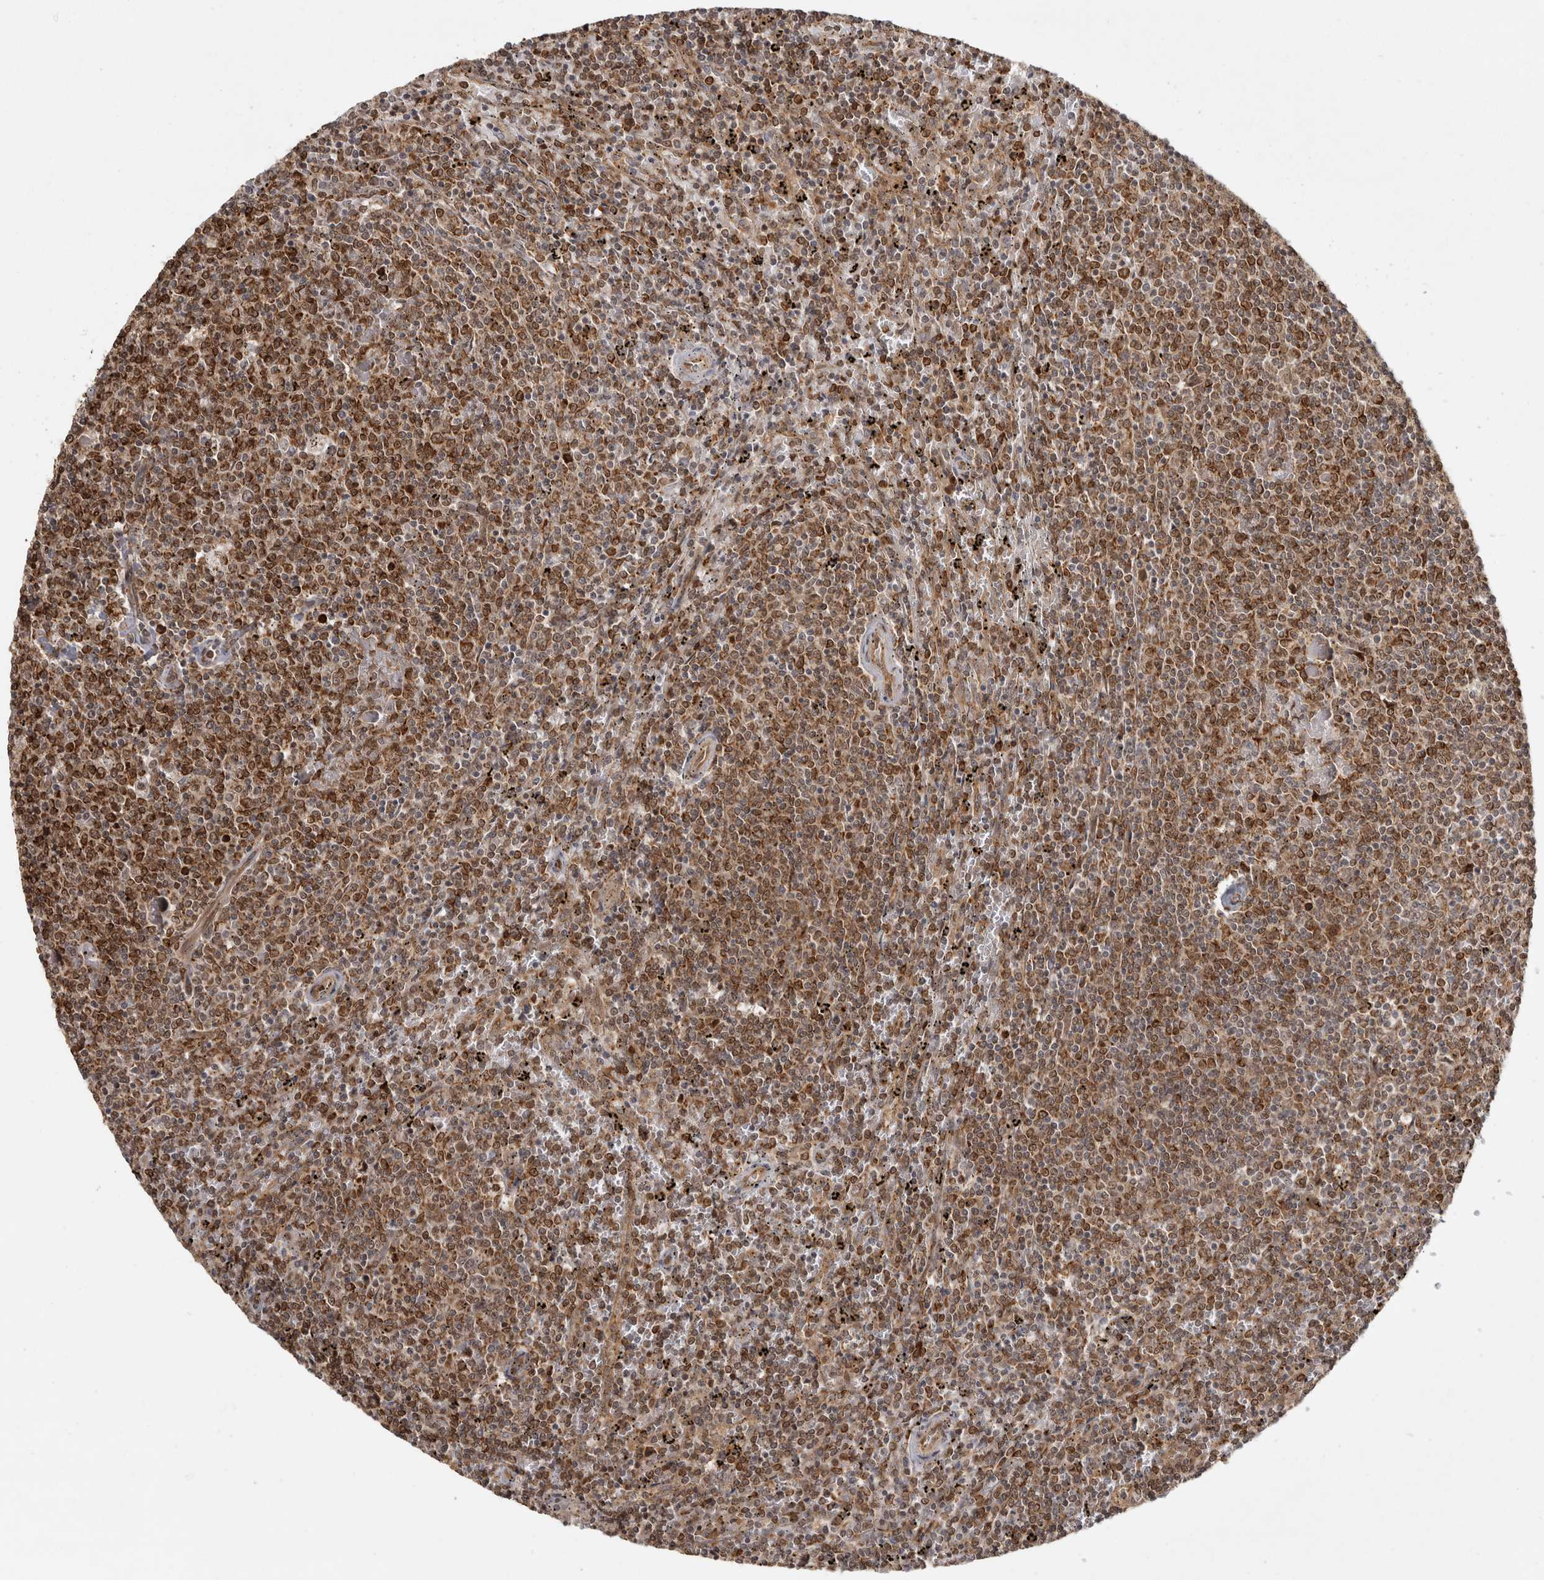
{"staining": {"intensity": "moderate", "quantity": "25%-75%", "location": "cytoplasmic/membranous"}, "tissue": "lymphoma", "cell_type": "Tumor cells", "image_type": "cancer", "snomed": [{"axis": "morphology", "description": "Malignant lymphoma, non-Hodgkin's type, Low grade"}, {"axis": "topography", "description": "Spleen"}], "caption": "The immunohistochemical stain labels moderate cytoplasmic/membranous expression in tumor cells of lymphoma tissue. The protein of interest is stained brown, and the nuclei are stained in blue (DAB (3,3'-diaminobenzidine) IHC with brightfield microscopy, high magnification).", "gene": "CAMSAP2", "patient": {"sex": "female", "age": 50}}